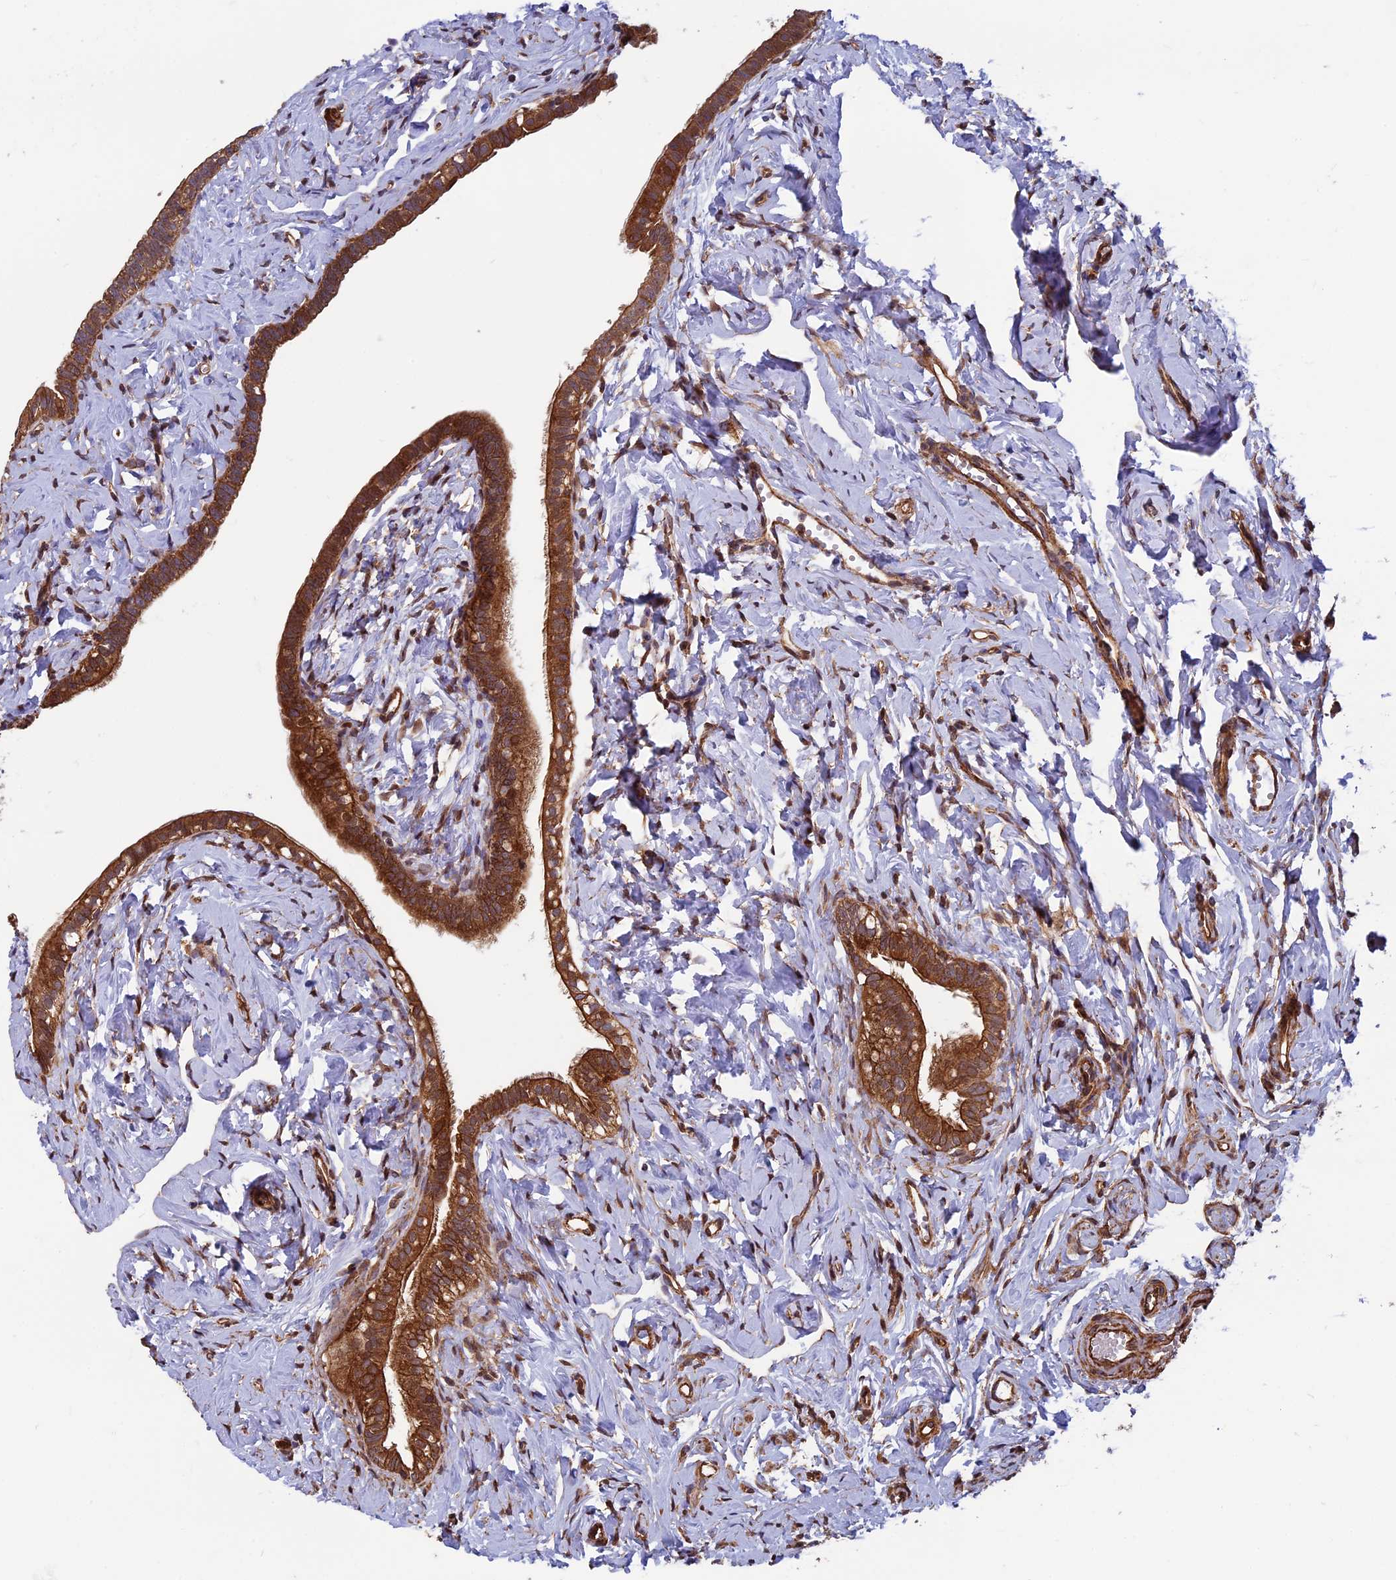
{"staining": {"intensity": "strong", "quantity": ">75%", "location": "cytoplasmic/membranous"}, "tissue": "fallopian tube", "cell_type": "Glandular cells", "image_type": "normal", "snomed": [{"axis": "morphology", "description": "Normal tissue, NOS"}, {"axis": "topography", "description": "Fallopian tube"}], "caption": "Immunohistochemistry (IHC) image of normal human fallopian tube stained for a protein (brown), which shows high levels of strong cytoplasmic/membranous positivity in about >75% of glandular cells.", "gene": "CCDC8", "patient": {"sex": "female", "age": 66}}